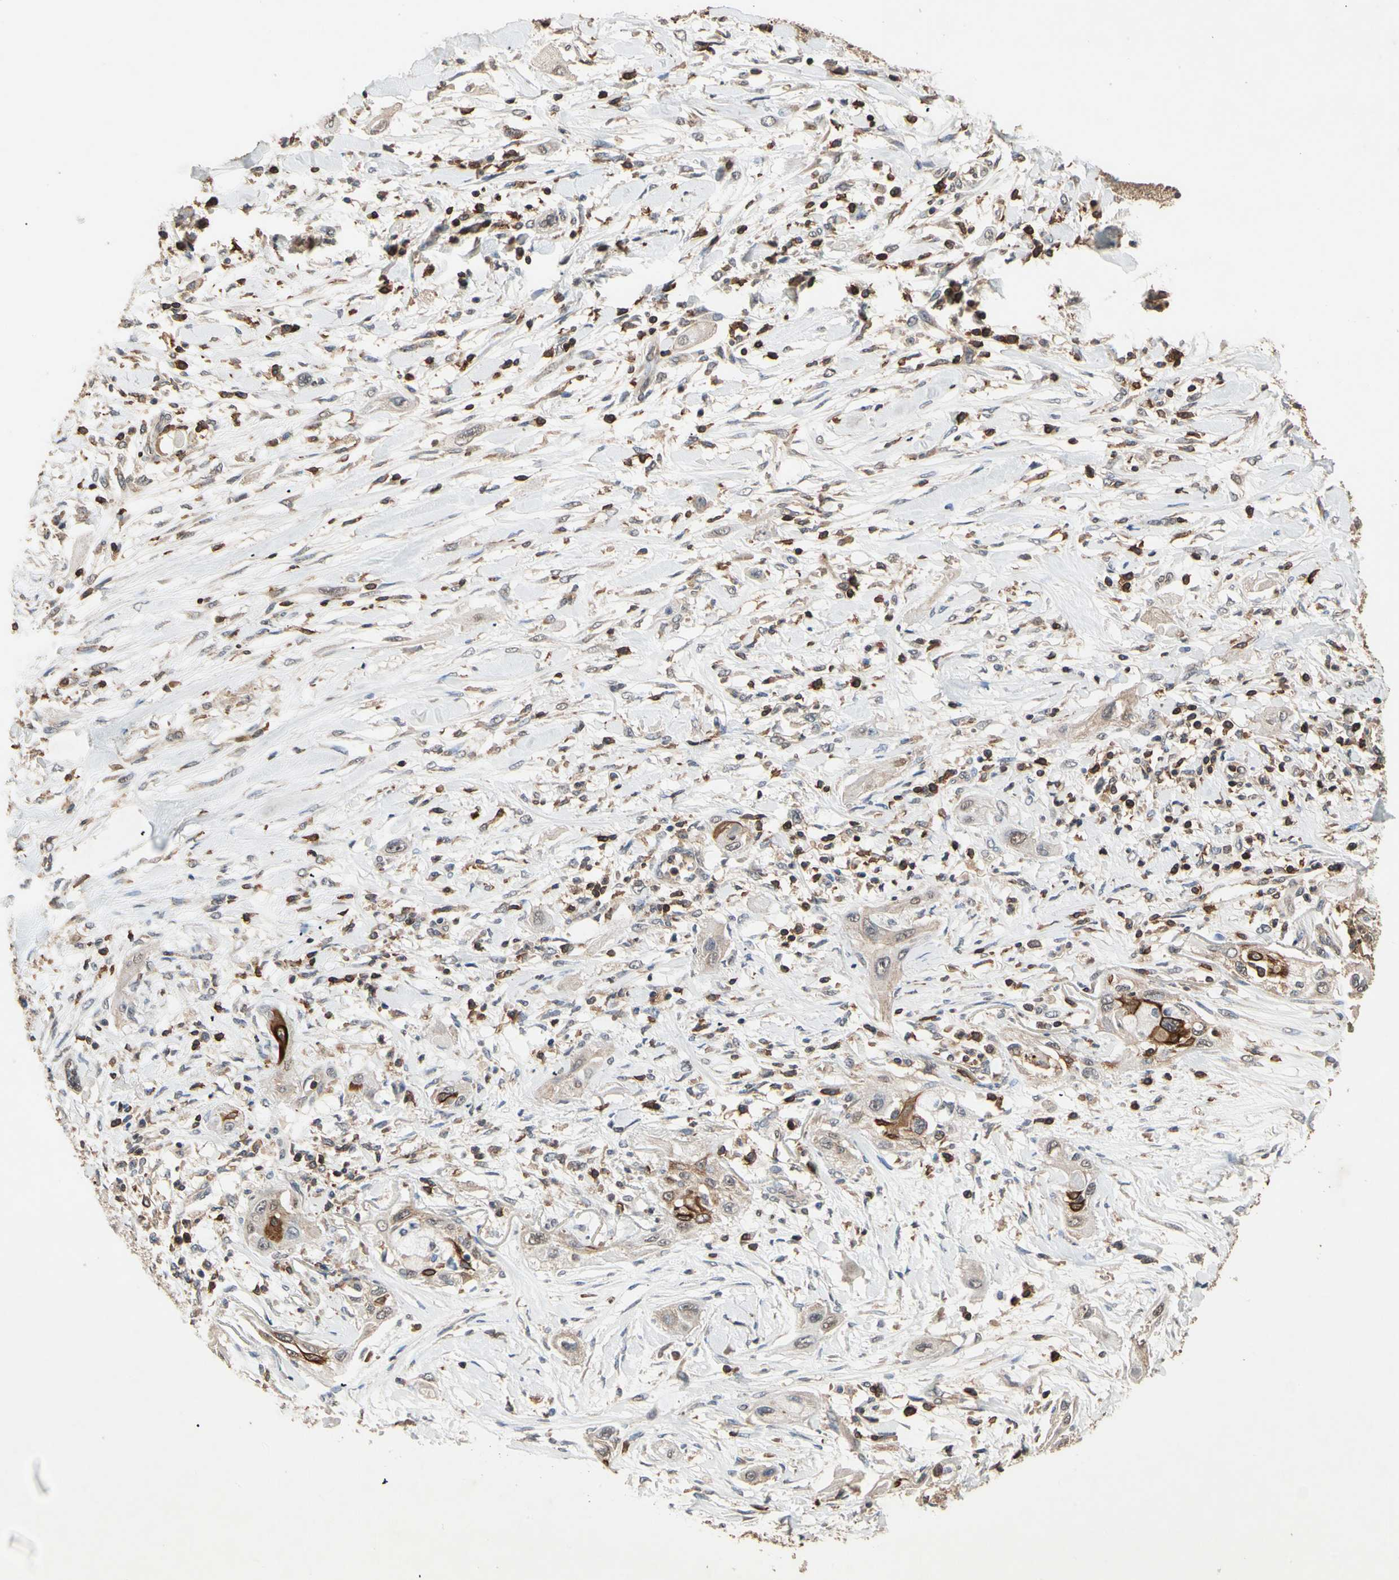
{"staining": {"intensity": "weak", "quantity": "25%-75%", "location": "cytoplasmic/membranous"}, "tissue": "lung cancer", "cell_type": "Tumor cells", "image_type": "cancer", "snomed": [{"axis": "morphology", "description": "Squamous cell carcinoma, NOS"}, {"axis": "topography", "description": "Lung"}], "caption": "Protein analysis of squamous cell carcinoma (lung) tissue exhibits weak cytoplasmic/membranous positivity in approximately 25%-75% of tumor cells.", "gene": "MAP3K10", "patient": {"sex": "female", "age": 47}}